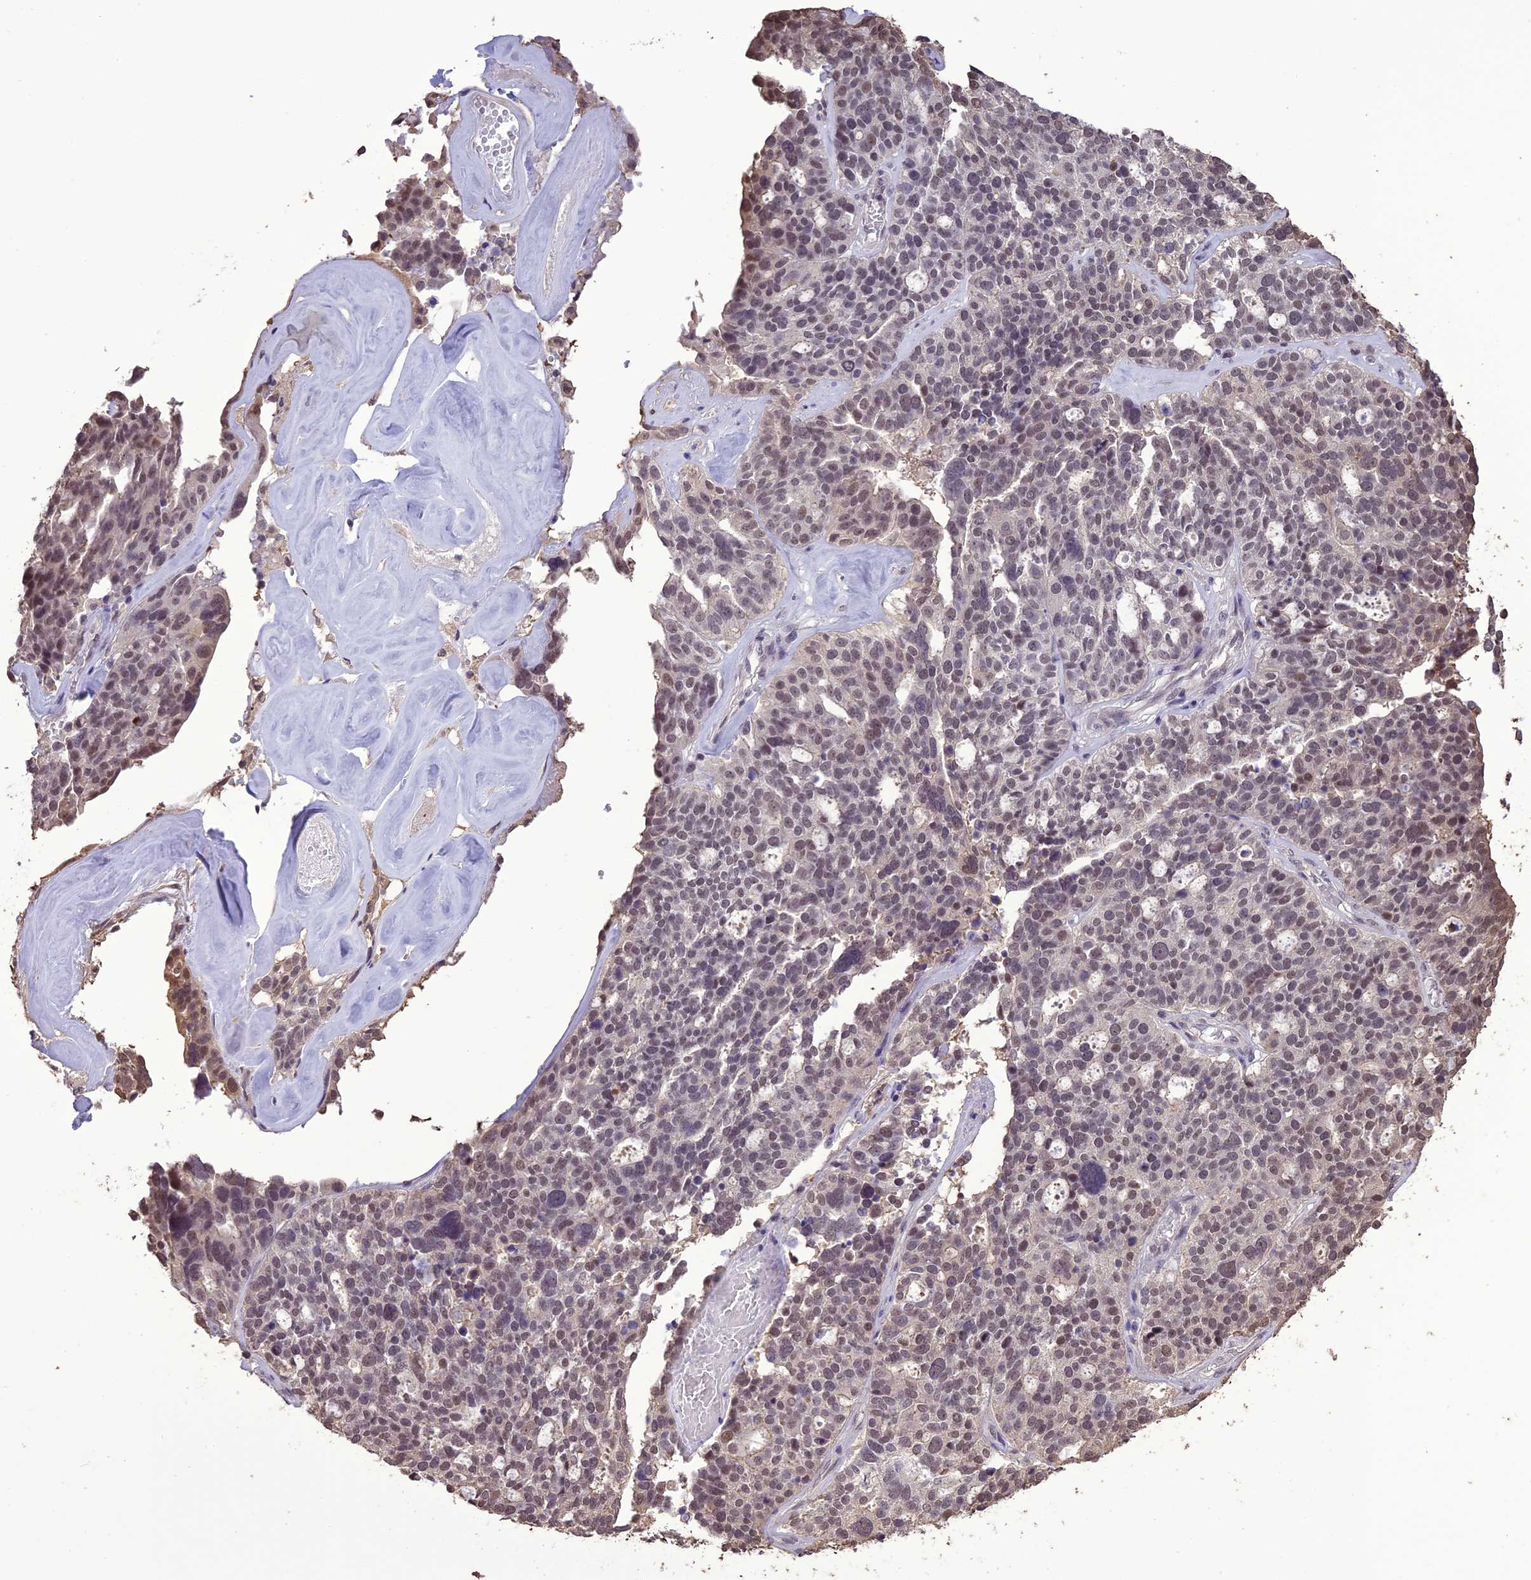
{"staining": {"intensity": "weak", "quantity": "25%-75%", "location": "nuclear"}, "tissue": "ovarian cancer", "cell_type": "Tumor cells", "image_type": "cancer", "snomed": [{"axis": "morphology", "description": "Cystadenocarcinoma, serous, NOS"}, {"axis": "topography", "description": "Ovary"}], "caption": "The histopathology image reveals a brown stain indicating the presence of a protein in the nuclear of tumor cells in ovarian serous cystadenocarcinoma.", "gene": "TIGD7", "patient": {"sex": "female", "age": 59}}